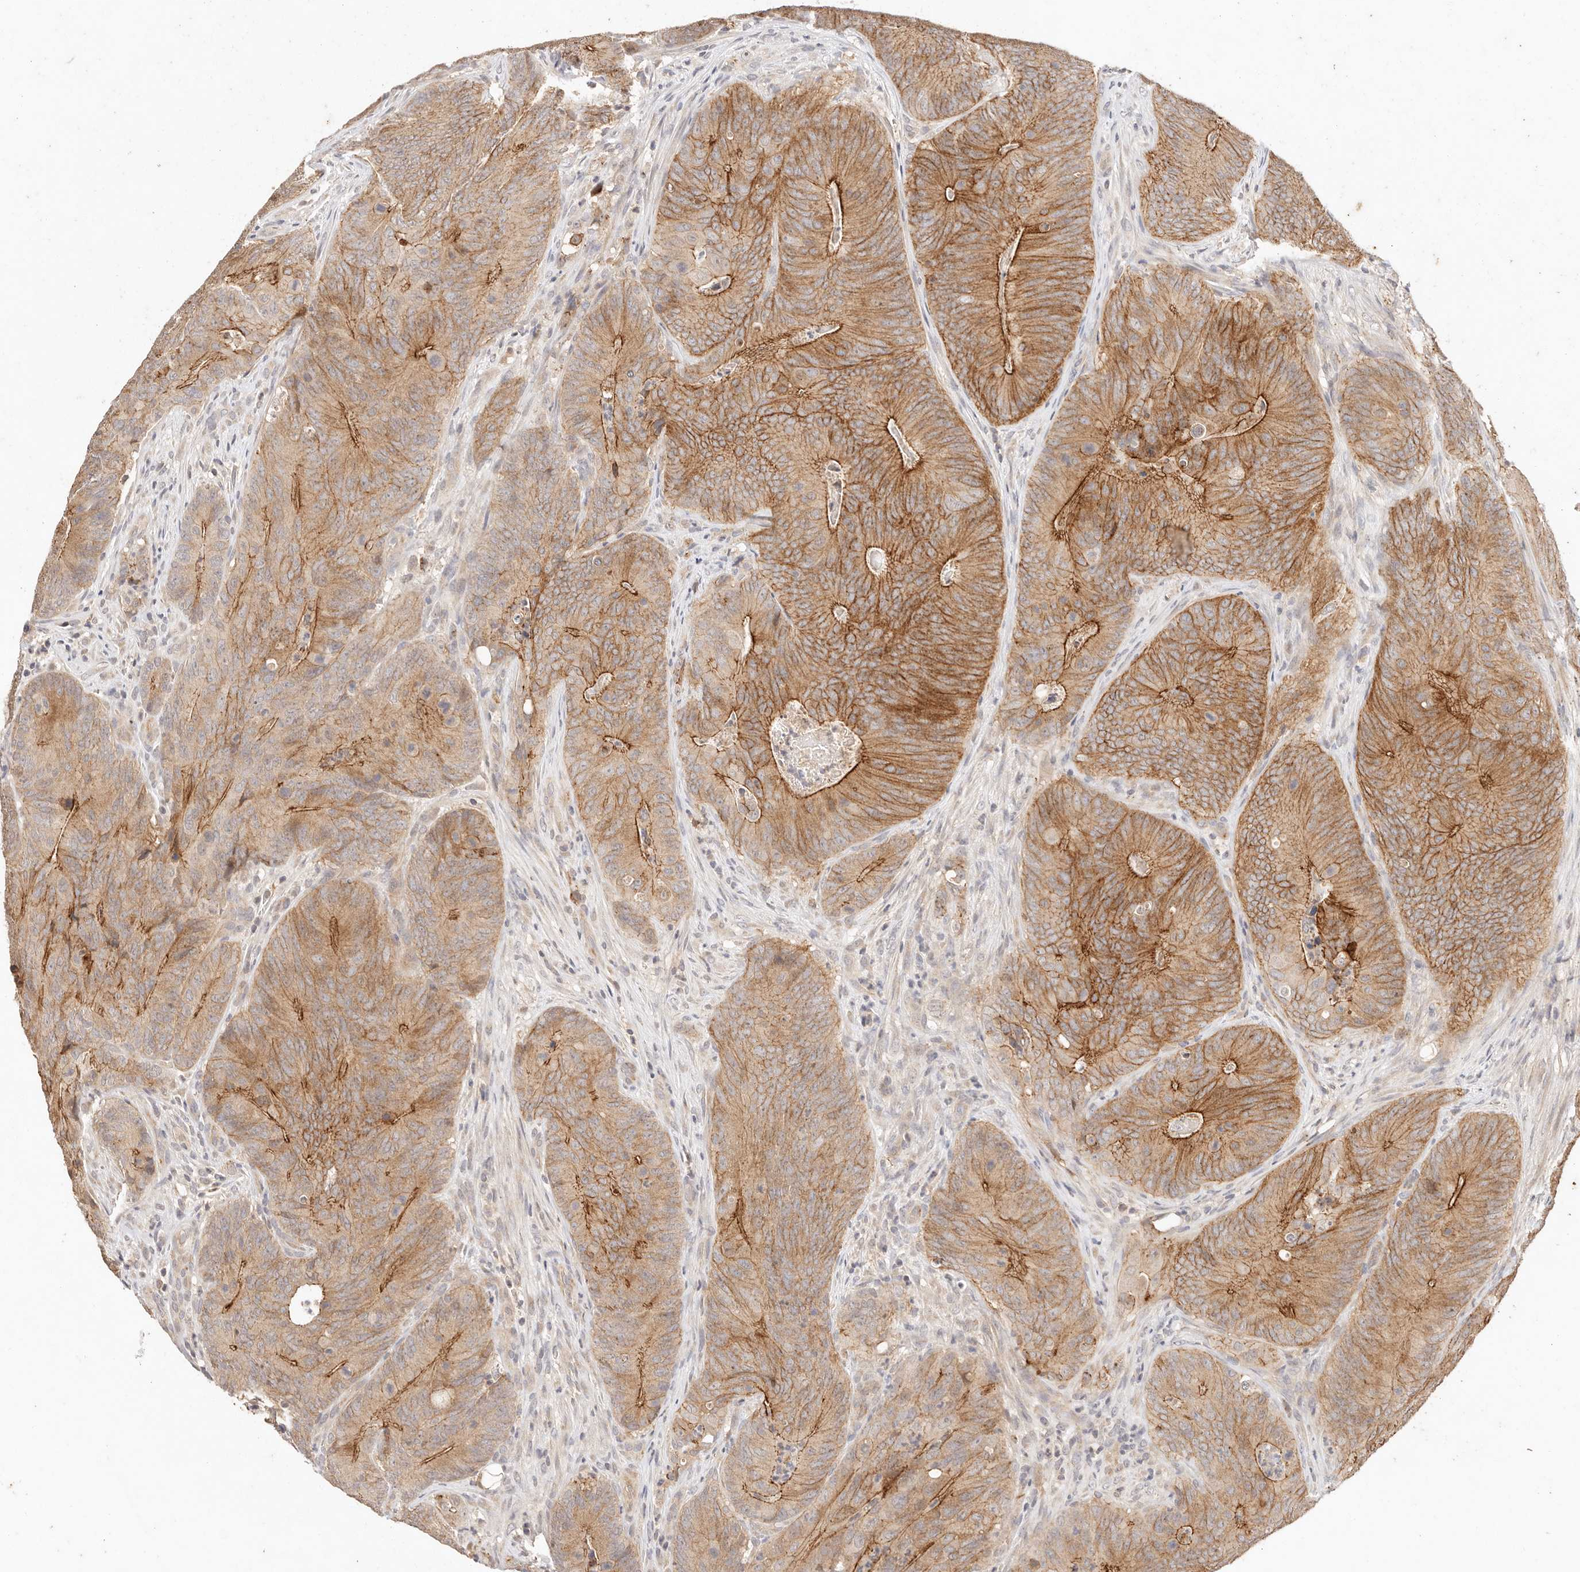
{"staining": {"intensity": "moderate", "quantity": ">75%", "location": "cytoplasmic/membranous"}, "tissue": "colorectal cancer", "cell_type": "Tumor cells", "image_type": "cancer", "snomed": [{"axis": "morphology", "description": "Normal tissue, NOS"}, {"axis": "topography", "description": "Colon"}], "caption": "Approximately >75% of tumor cells in human colorectal cancer show moderate cytoplasmic/membranous protein positivity as visualized by brown immunohistochemical staining.", "gene": "CXADR", "patient": {"sex": "female", "age": 82}}